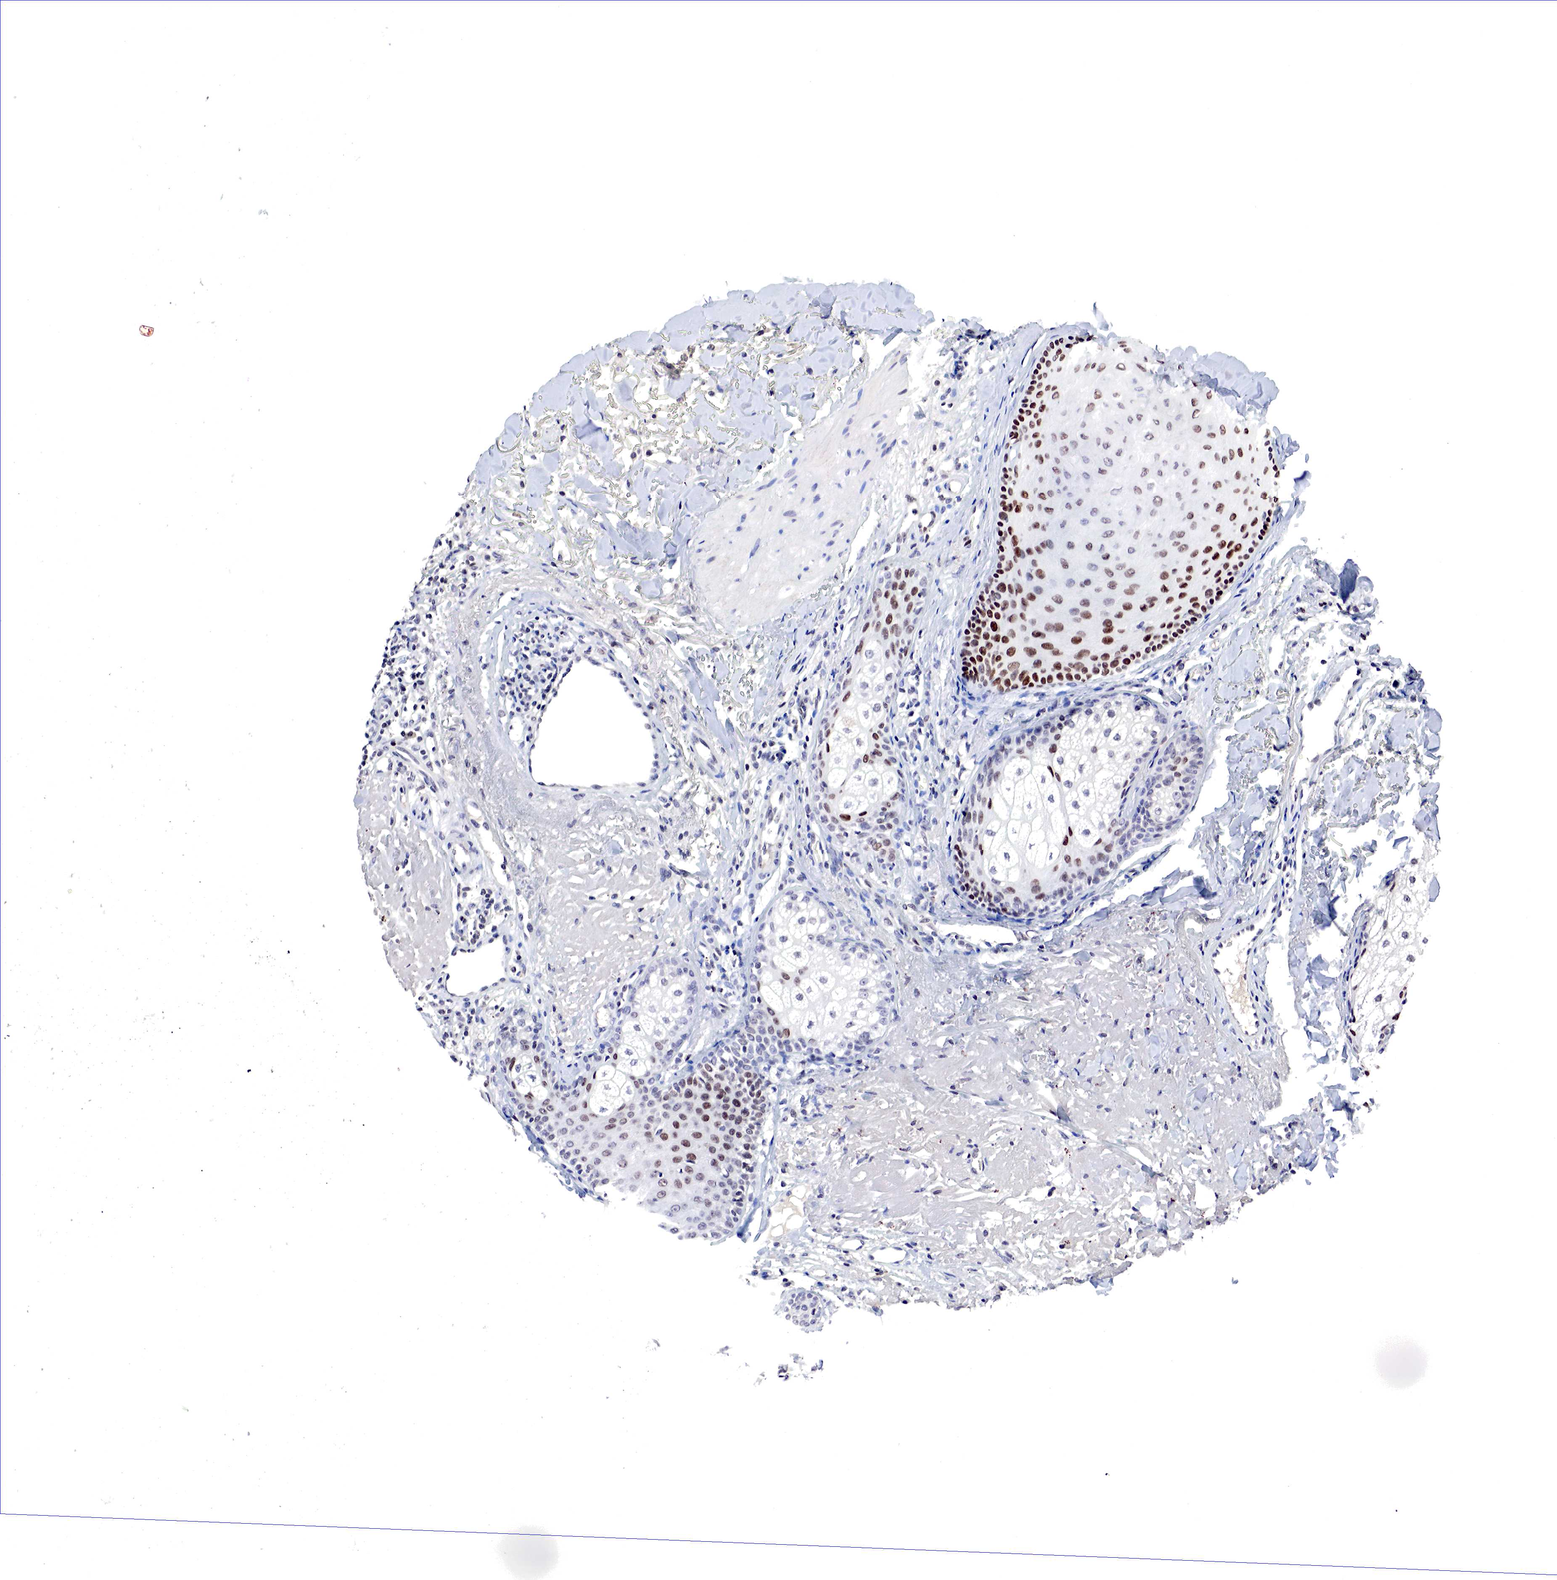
{"staining": {"intensity": "strong", "quantity": "25%-75%", "location": "nuclear"}, "tissue": "skin cancer", "cell_type": "Tumor cells", "image_type": "cancer", "snomed": [{"axis": "morphology", "description": "Squamous cell carcinoma, NOS"}, {"axis": "topography", "description": "Skin"}], "caption": "The micrograph displays staining of skin cancer, revealing strong nuclear protein positivity (brown color) within tumor cells.", "gene": "DACH2", "patient": {"sex": "male", "age": 77}}